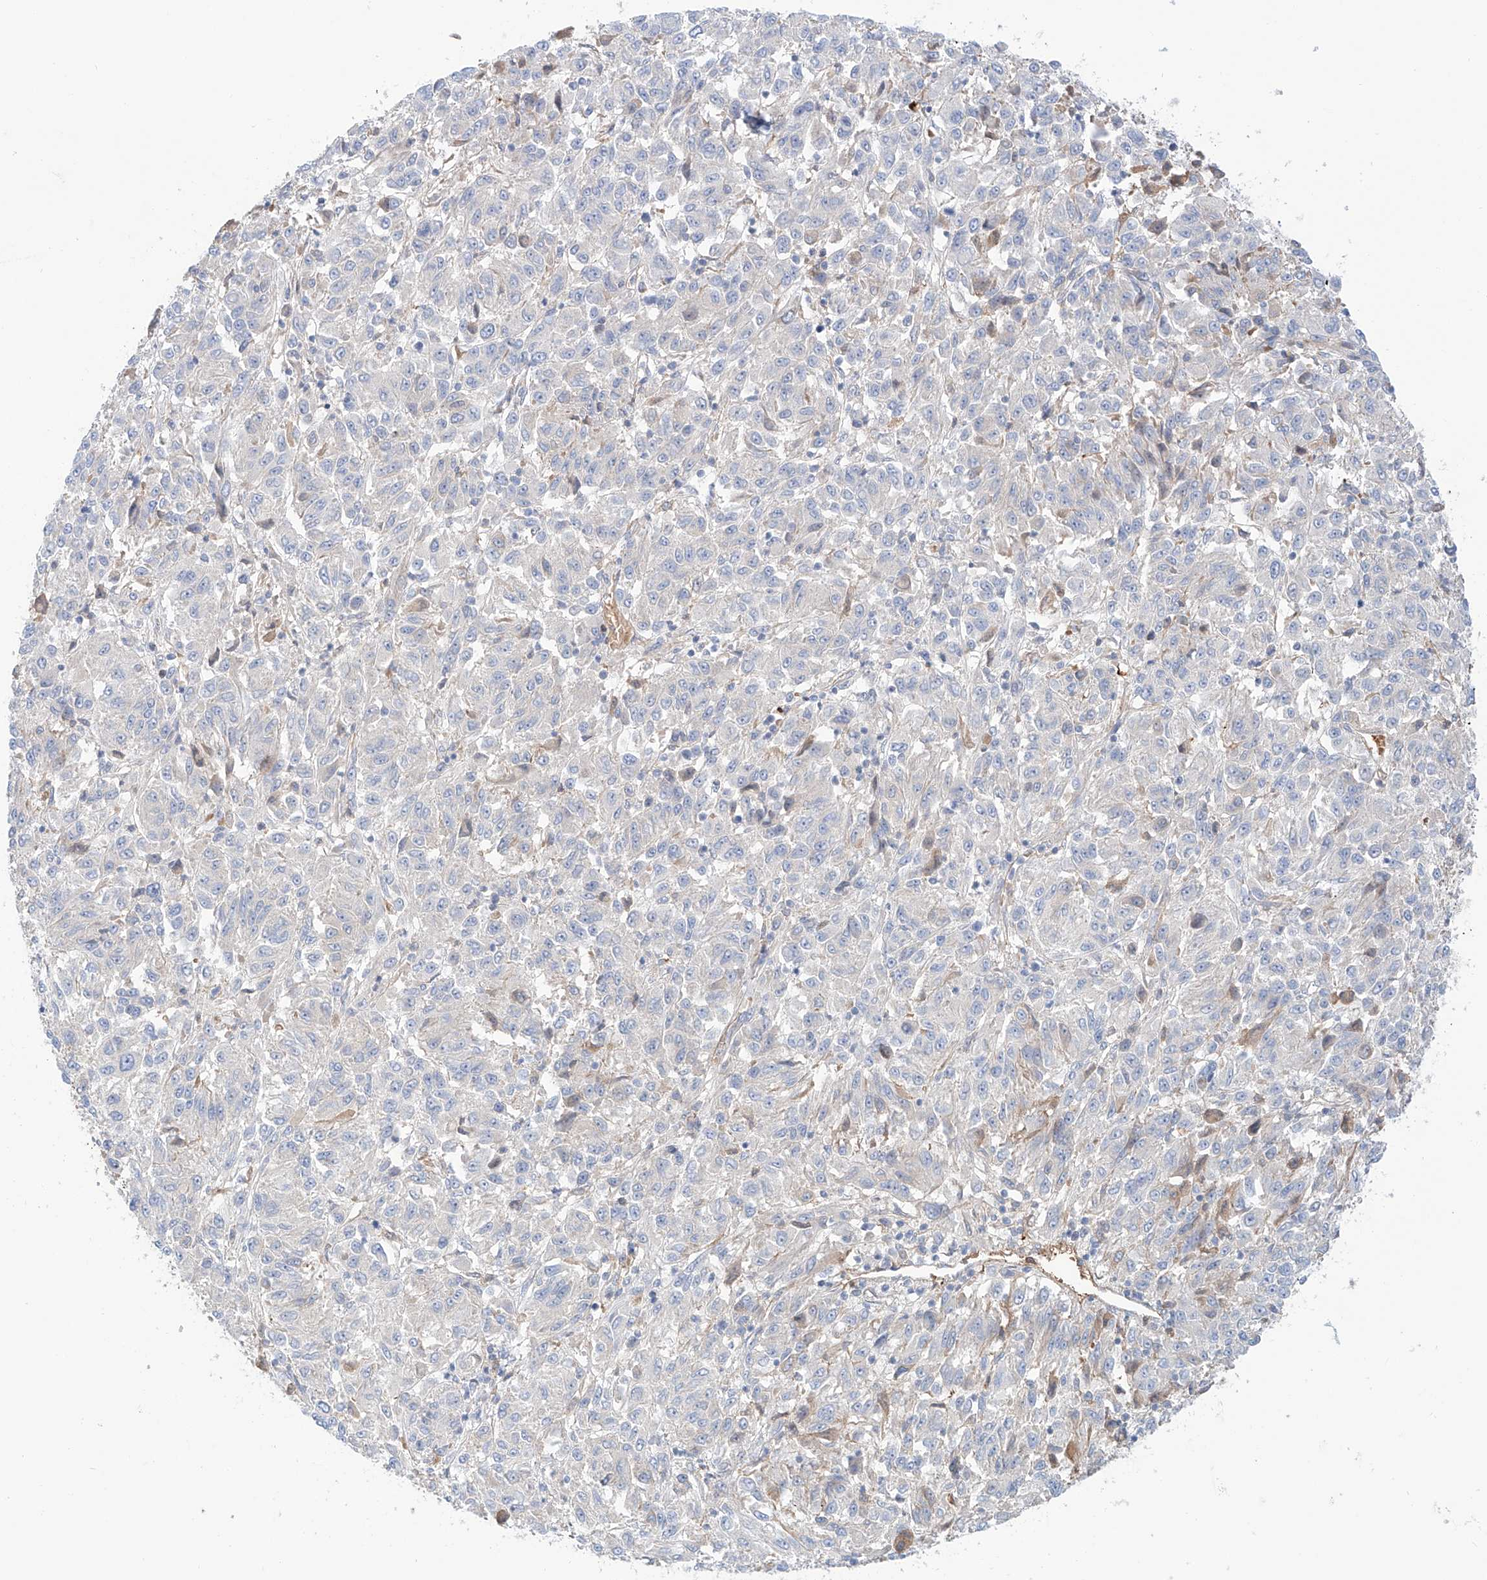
{"staining": {"intensity": "negative", "quantity": "none", "location": "none"}, "tissue": "melanoma", "cell_type": "Tumor cells", "image_type": "cancer", "snomed": [{"axis": "morphology", "description": "Malignant melanoma, Metastatic site"}, {"axis": "topography", "description": "Lung"}], "caption": "Human melanoma stained for a protein using immunohistochemistry (IHC) demonstrates no positivity in tumor cells.", "gene": "PGGT1B", "patient": {"sex": "male", "age": 64}}